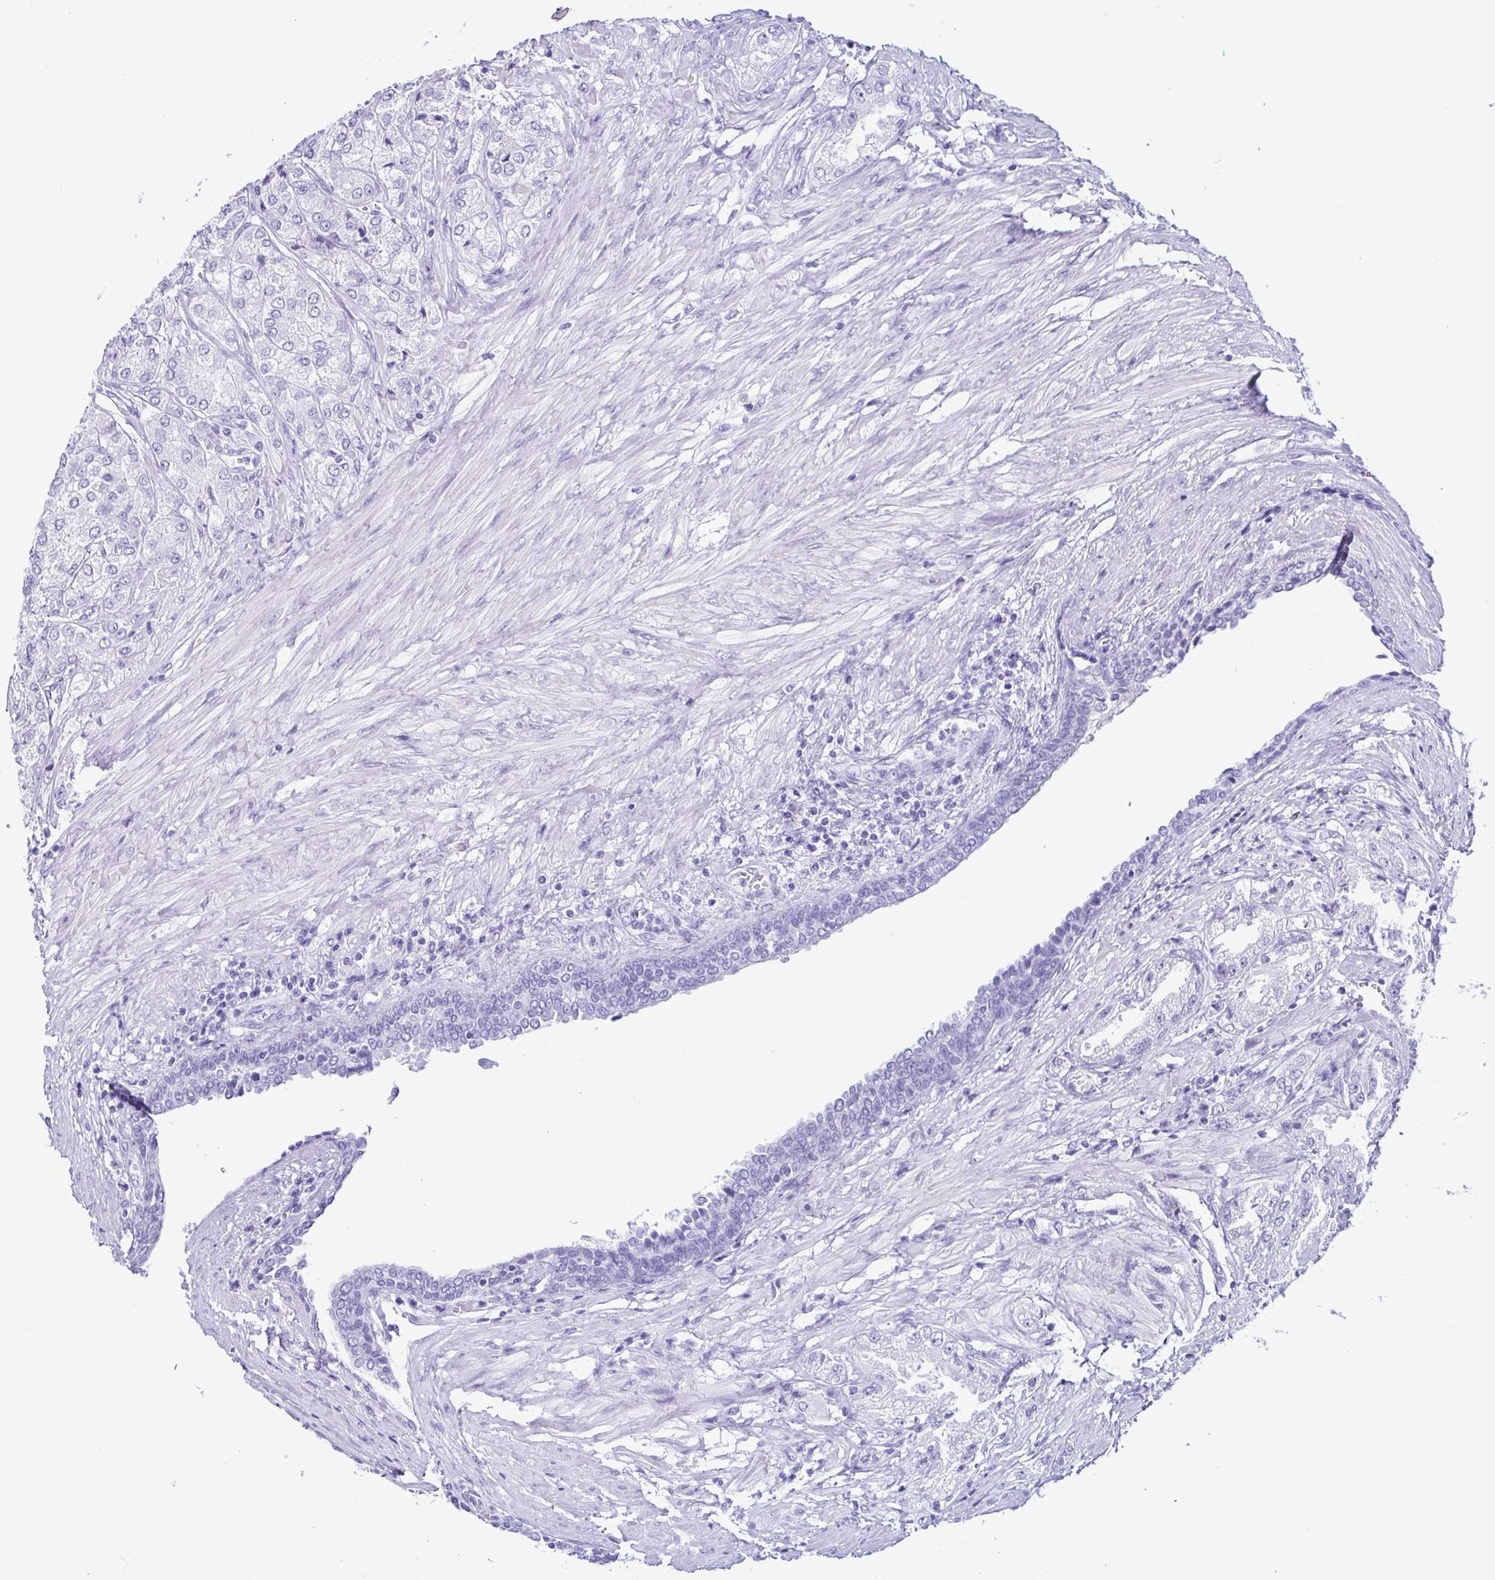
{"staining": {"intensity": "negative", "quantity": "none", "location": "none"}, "tissue": "prostate cancer", "cell_type": "Tumor cells", "image_type": "cancer", "snomed": [{"axis": "morphology", "description": "Adenocarcinoma, High grade"}, {"axis": "topography", "description": "Prostate"}], "caption": "High power microscopy micrograph of an immunohistochemistry photomicrograph of prostate cancer, revealing no significant positivity in tumor cells.", "gene": "SPATA16", "patient": {"sex": "male", "age": 61}}